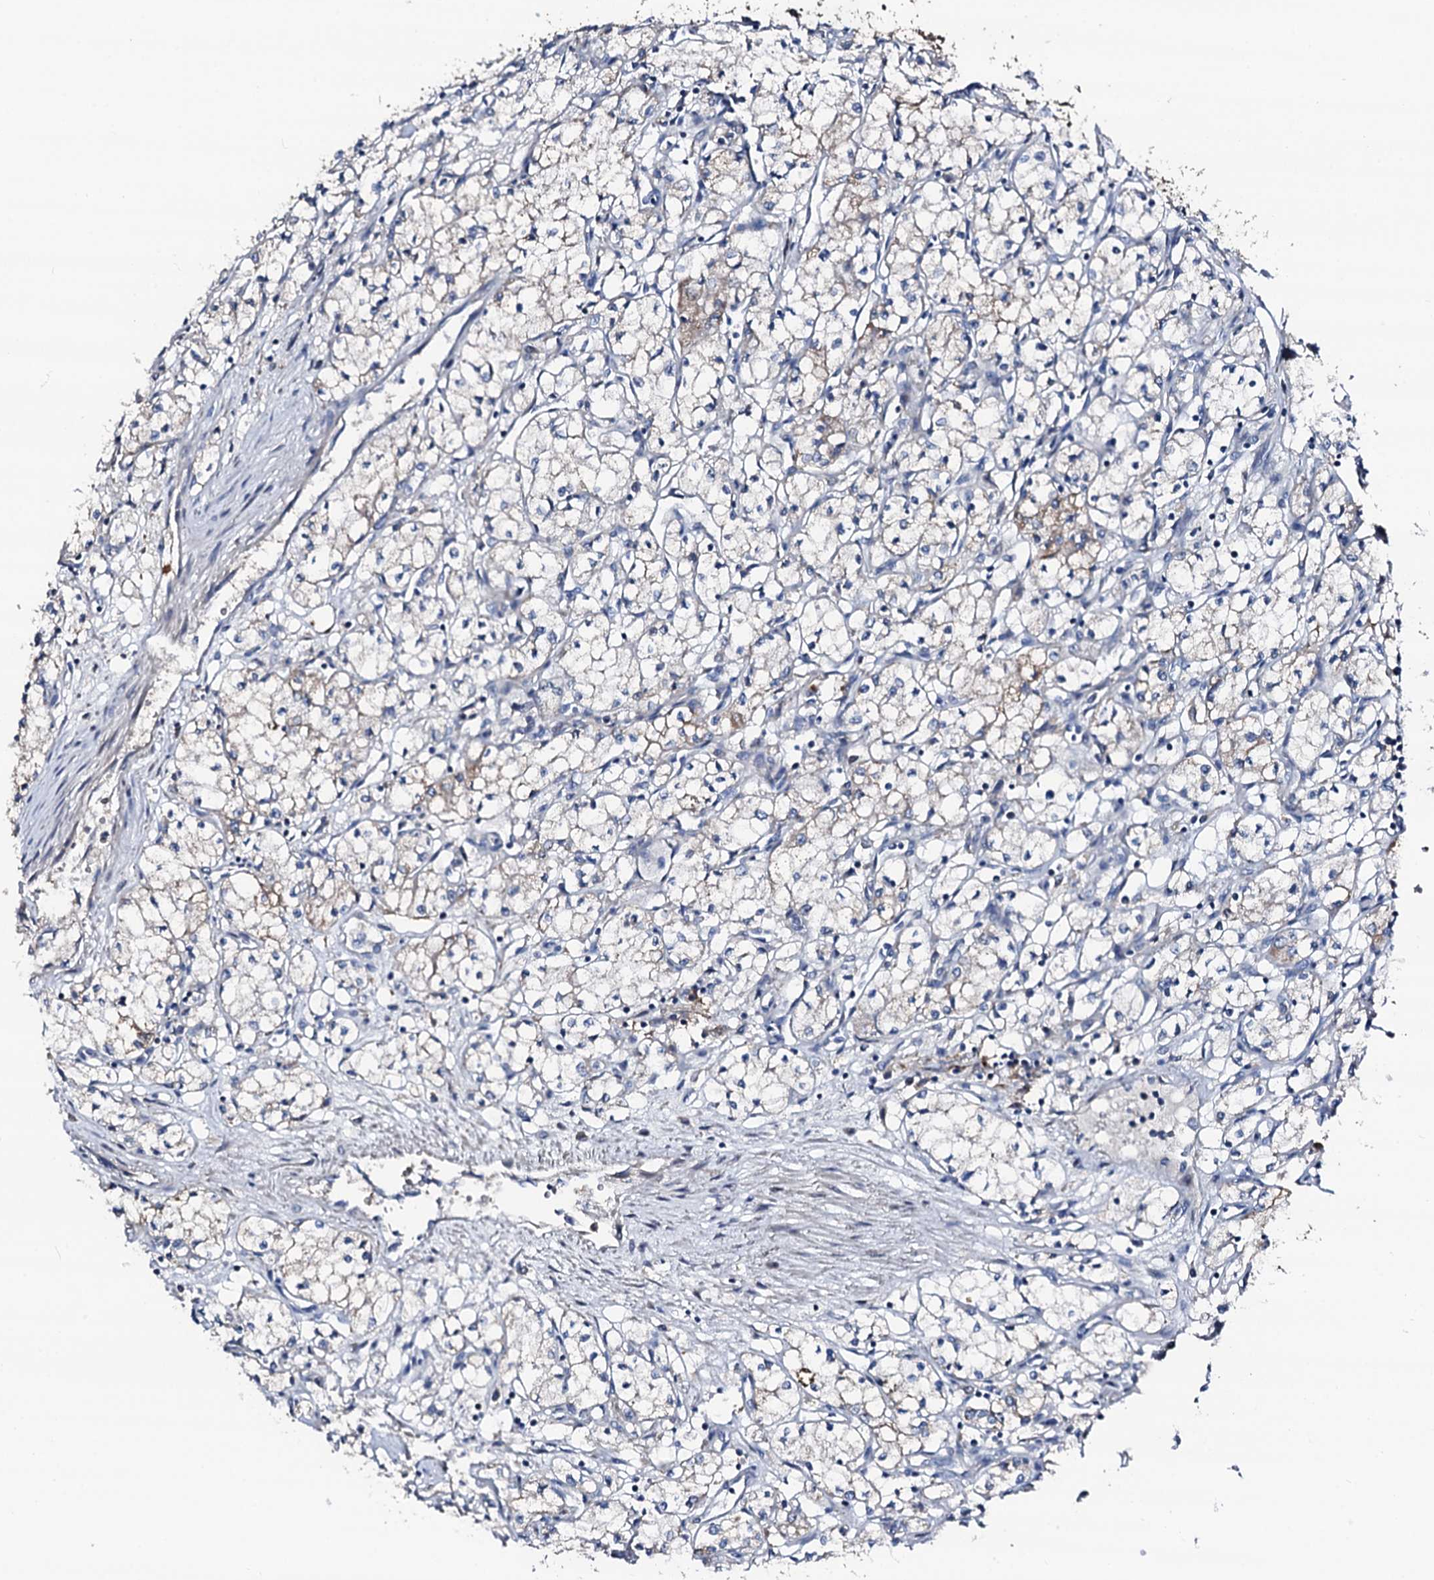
{"staining": {"intensity": "weak", "quantity": "<25%", "location": "cytoplasmic/membranous"}, "tissue": "renal cancer", "cell_type": "Tumor cells", "image_type": "cancer", "snomed": [{"axis": "morphology", "description": "Adenocarcinoma, NOS"}, {"axis": "topography", "description": "Kidney"}], "caption": "A high-resolution image shows immunohistochemistry staining of renal cancer (adenocarcinoma), which reveals no significant expression in tumor cells.", "gene": "TRAFD1", "patient": {"sex": "male", "age": 59}}